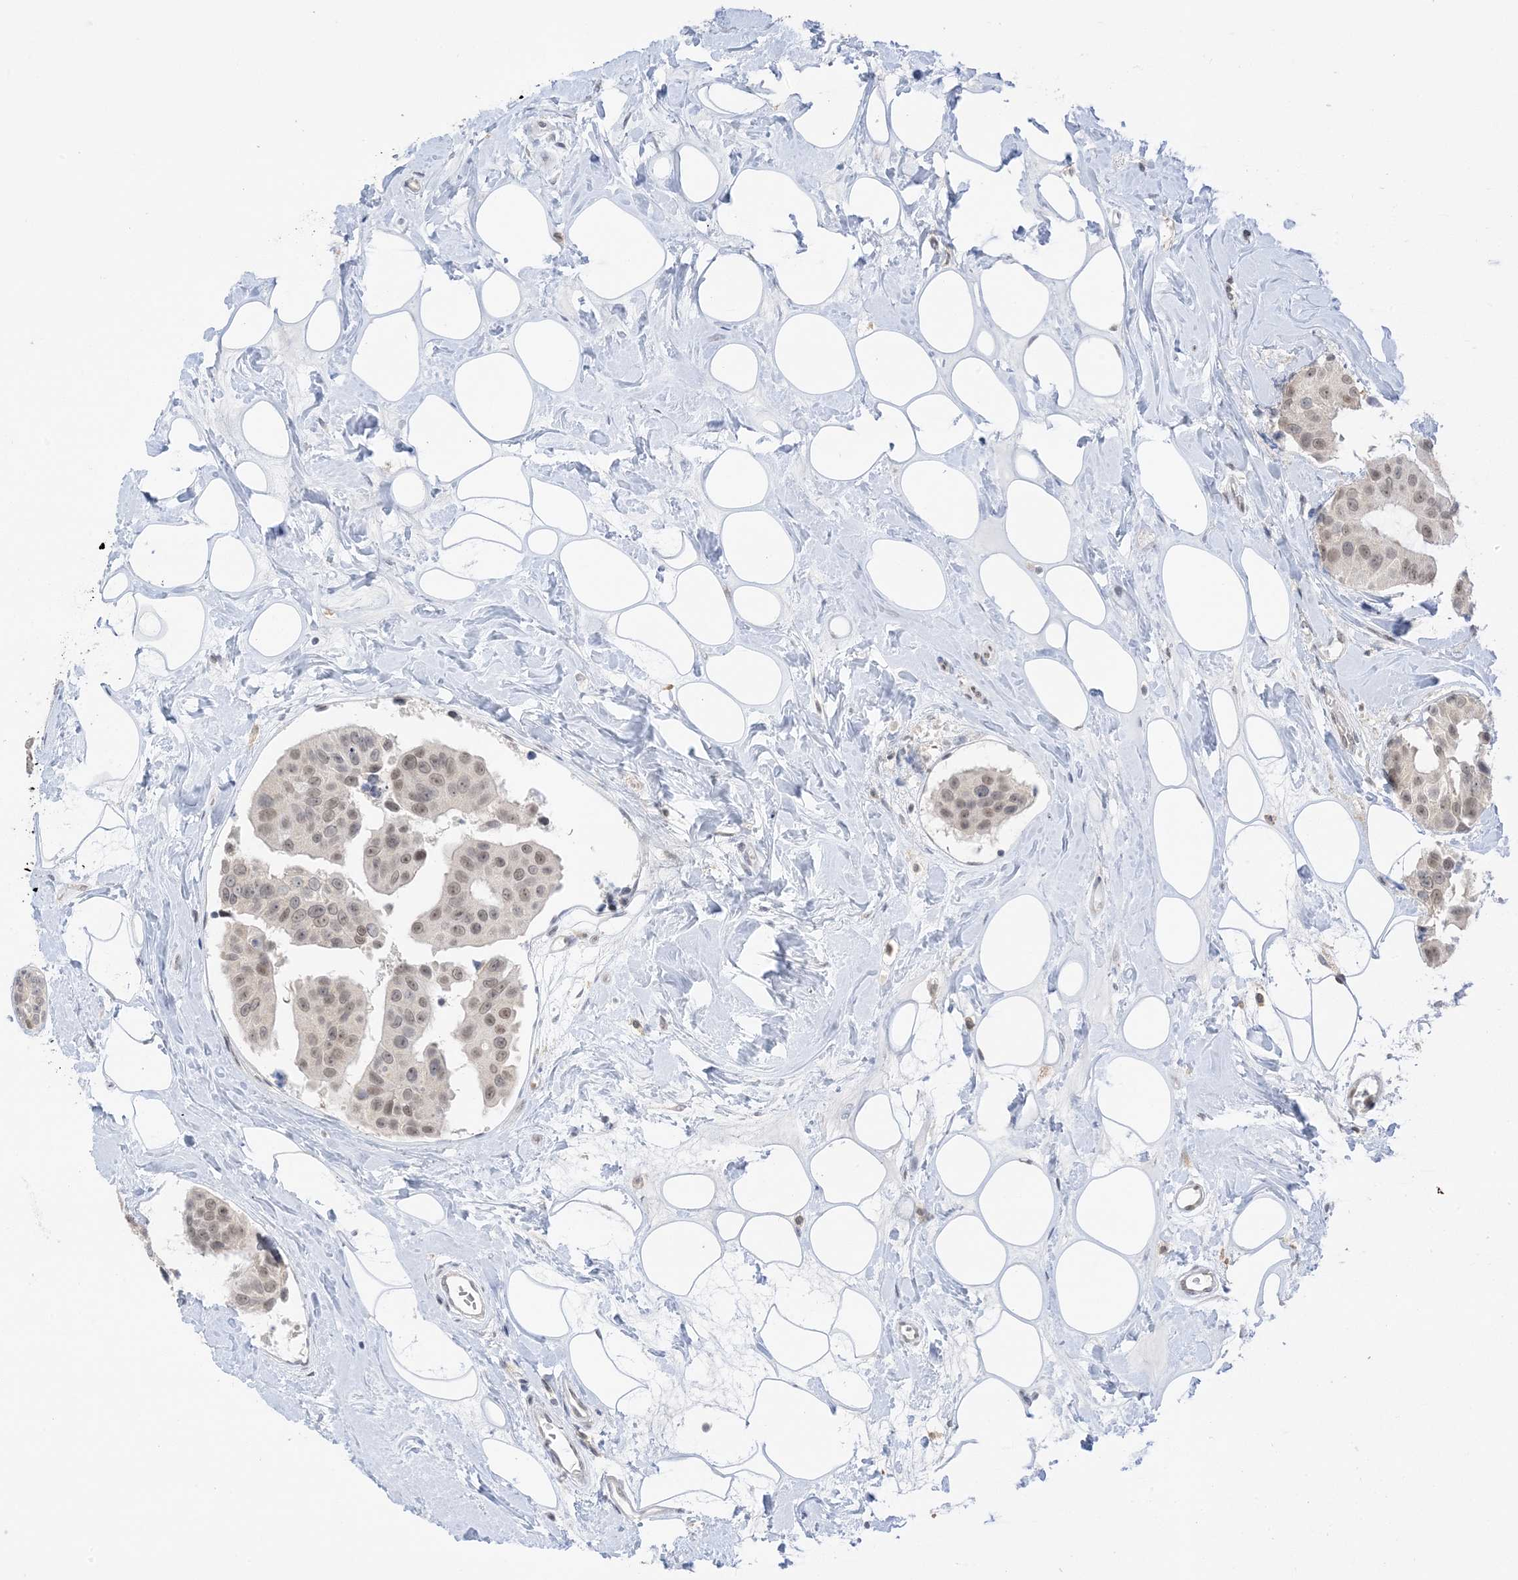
{"staining": {"intensity": "weak", "quantity": "25%-75%", "location": "nuclear"}, "tissue": "breast cancer", "cell_type": "Tumor cells", "image_type": "cancer", "snomed": [{"axis": "morphology", "description": "Normal tissue, NOS"}, {"axis": "morphology", "description": "Duct carcinoma"}, {"axis": "topography", "description": "Breast"}], "caption": "Immunohistochemical staining of infiltrating ductal carcinoma (breast) demonstrates weak nuclear protein expression in approximately 25%-75% of tumor cells.", "gene": "MSL3", "patient": {"sex": "female", "age": 39}}